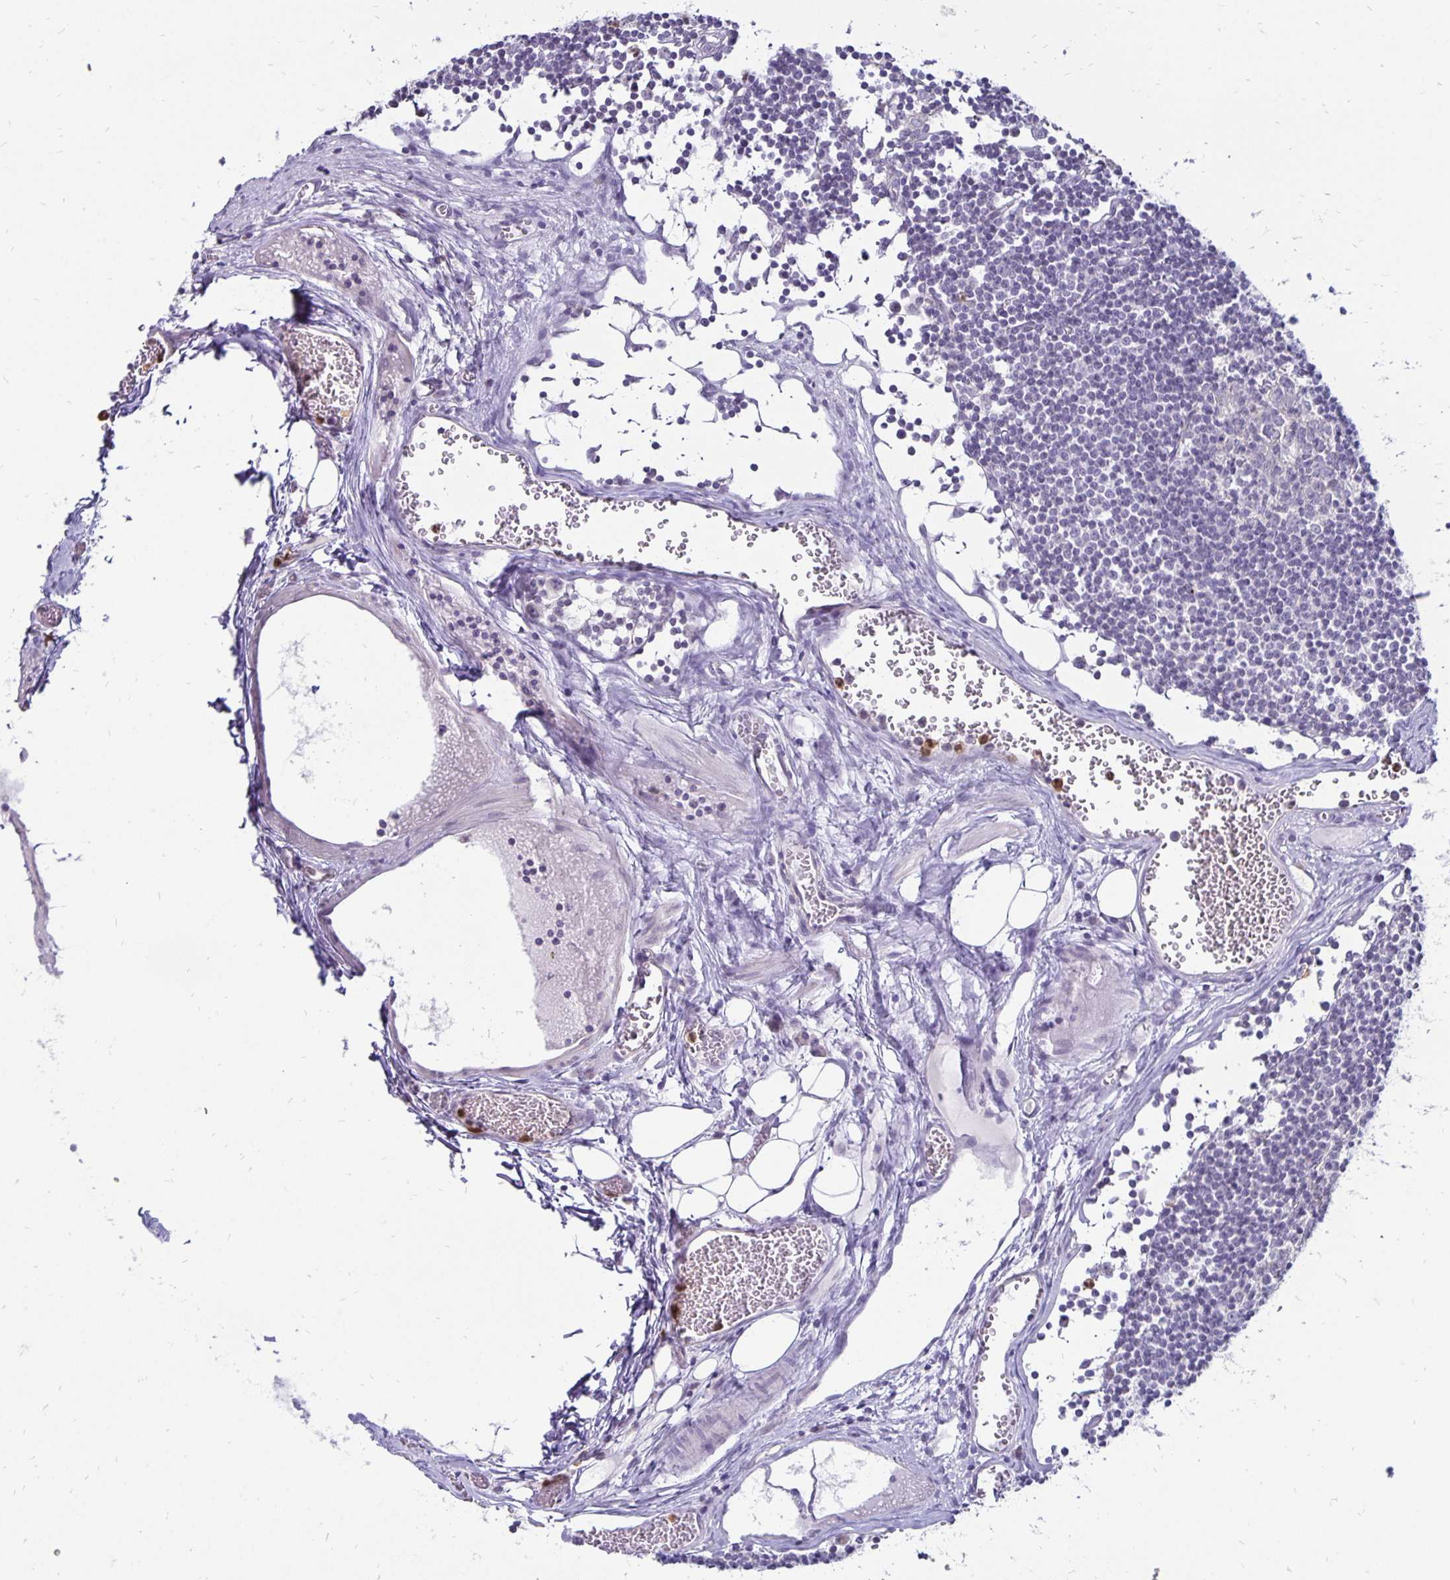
{"staining": {"intensity": "negative", "quantity": "none", "location": "none"}, "tissue": "lymph node", "cell_type": "Germinal center cells", "image_type": "normal", "snomed": [{"axis": "morphology", "description": "Normal tissue, NOS"}, {"axis": "topography", "description": "Lymph node"}], "caption": "Germinal center cells show no significant protein expression in unremarkable lymph node. The staining is performed using DAB brown chromogen with nuclei counter-stained in using hematoxylin.", "gene": "FN3K", "patient": {"sex": "female", "age": 11}}